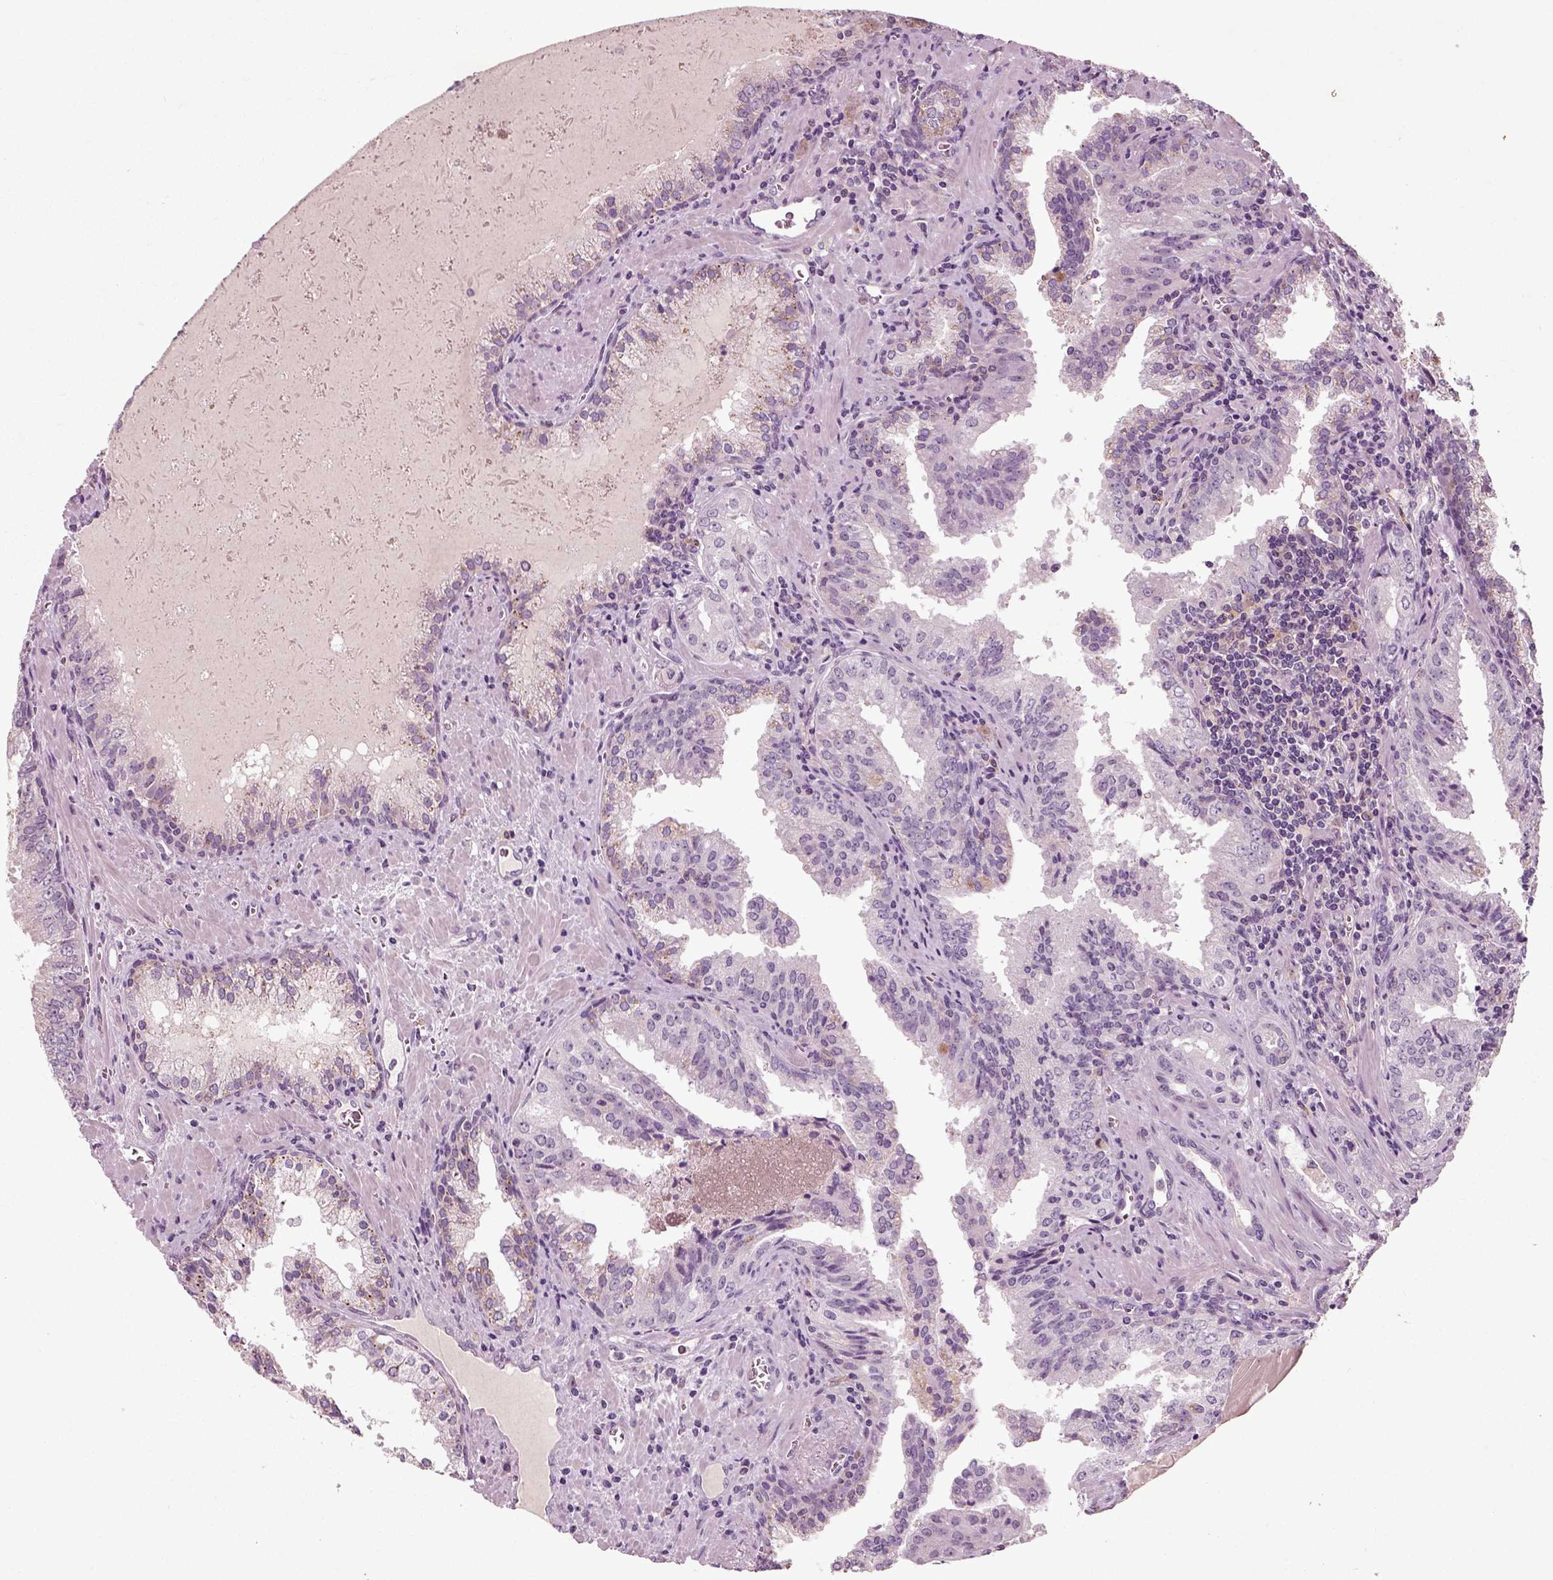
{"staining": {"intensity": "negative", "quantity": "none", "location": "none"}, "tissue": "prostate cancer", "cell_type": "Tumor cells", "image_type": "cancer", "snomed": [{"axis": "morphology", "description": "Adenocarcinoma, High grade"}, {"axis": "topography", "description": "Prostate"}], "caption": "A photomicrograph of human prostate cancer (adenocarcinoma (high-grade)) is negative for staining in tumor cells.", "gene": "RND2", "patient": {"sex": "male", "age": 68}}